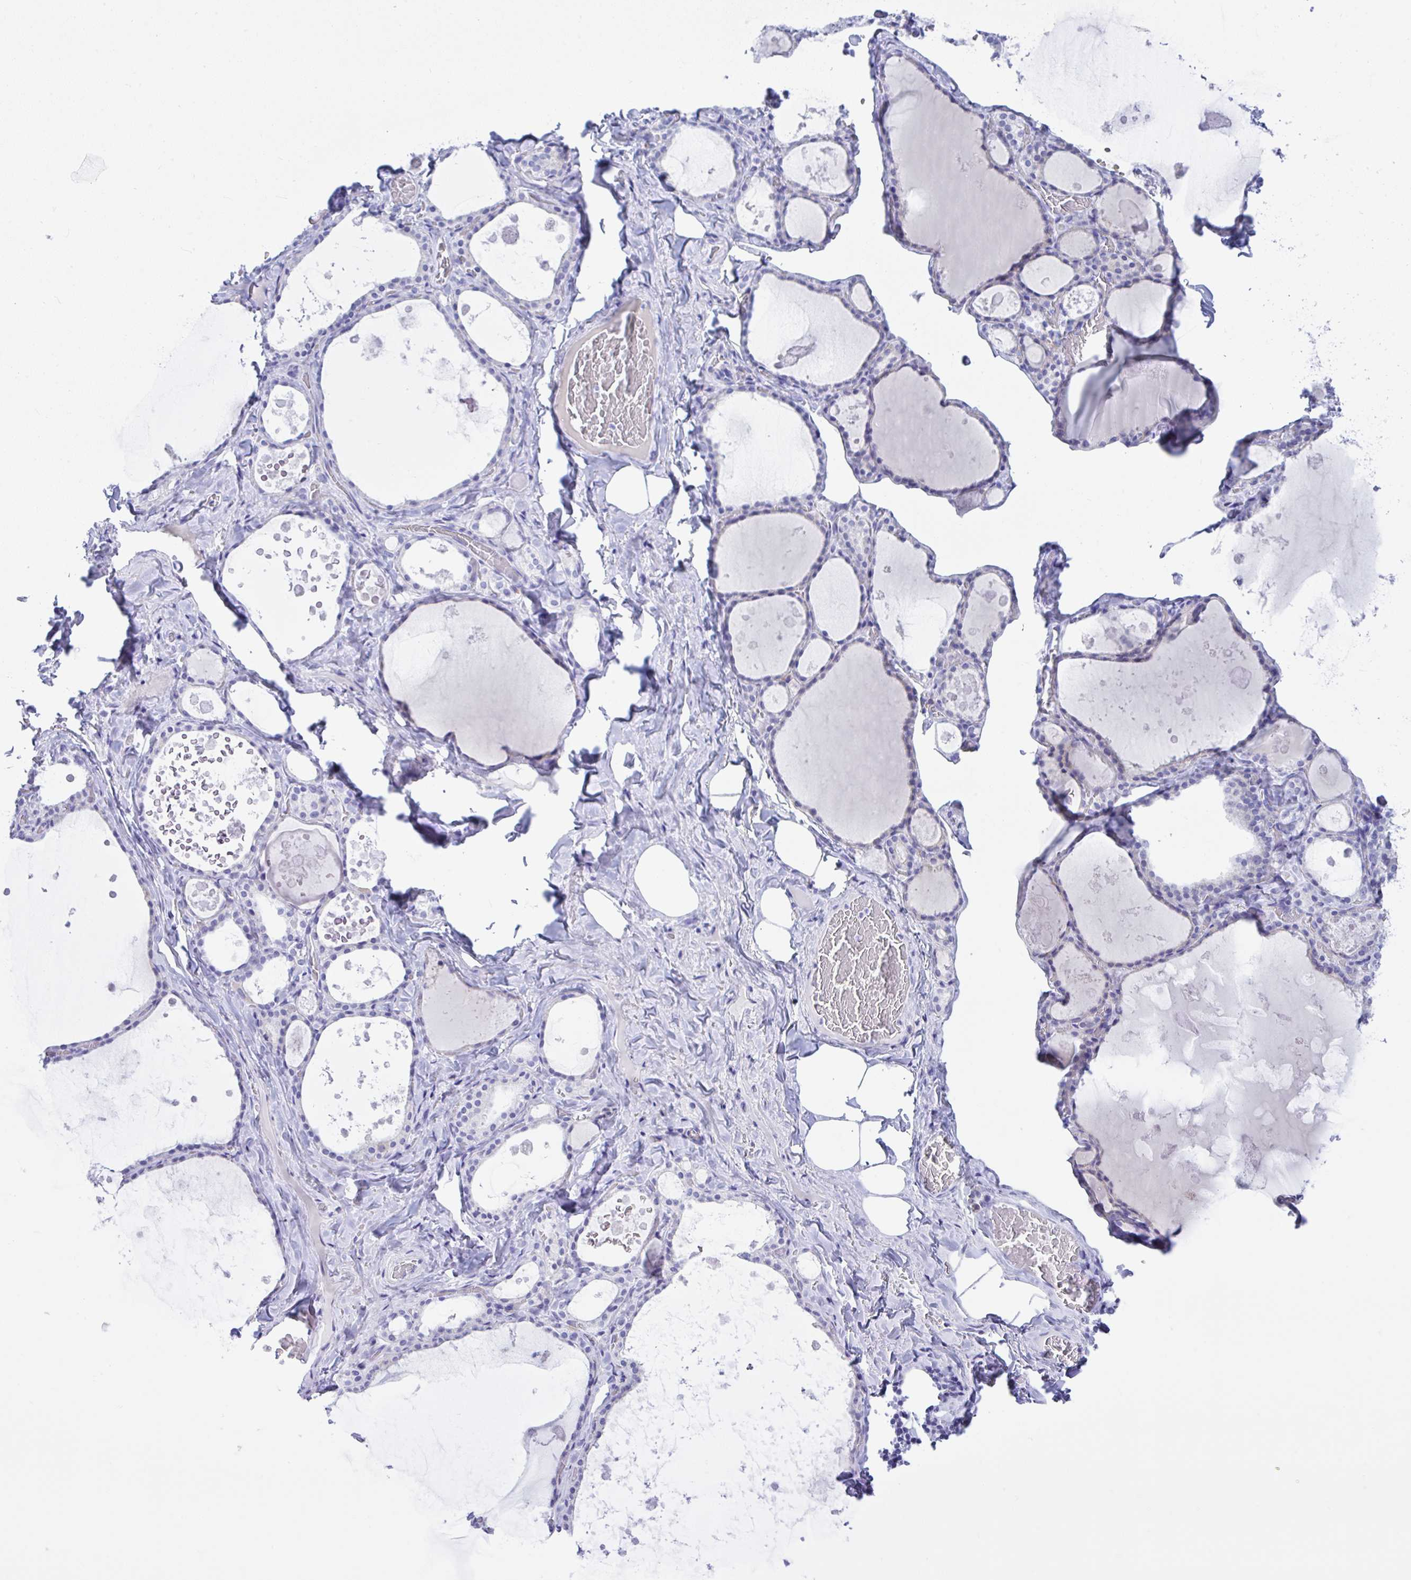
{"staining": {"intensity": "negative", "quantity": "none", "location": "none"}, "tissue": "thyroid gland", "cell_type": "Glandular cells", "image_type": "normal", "snomed": [{"axis": "morphology", "description": "Normal tissue, NOS"}, {"axis": "topography", "description": "Thyroid gland"}], "caption": "DAB immunohistochemical staining of unremarkable human thyroid gland exhibits no significant positivity in glandular cells.", "gene": "SEL1L2", "patient": {"sex": "male", "age": 56}}